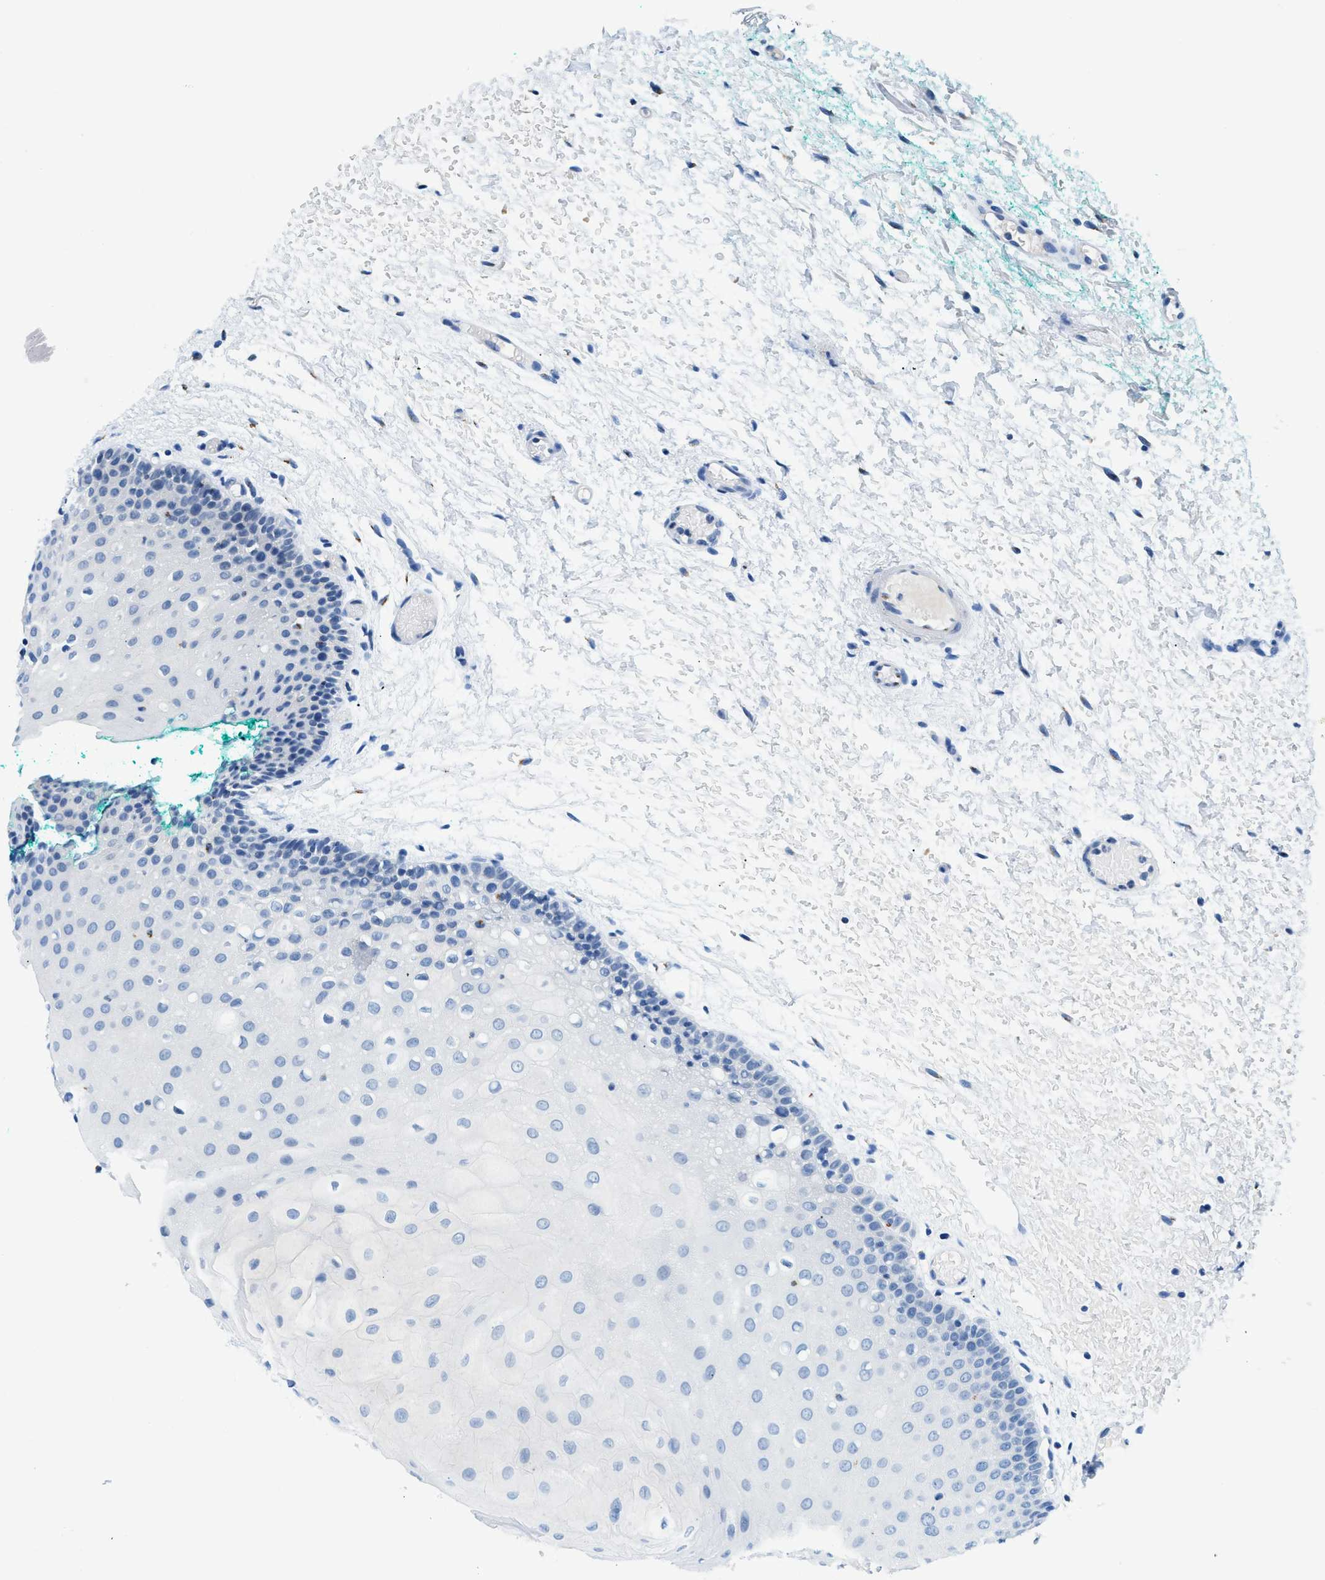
{"staining": {"intensity": "negative", "quantity": "none", "location": "none"}, "tissue": "oral mucosa", "cell_type": "Squamous epithelial cells", "image_type": "normal", "snomed": [{"axis": "morphology", "description": "Normal tissue, NOS"}, {"axis": "morphology", "description": "Squamous cell carcinoma, NOS"}, {"axis": "topography", "description": "Oral tissue"}, {"axis": "topography", "description": "Salivary gland"}, {"axis": "topography", "description": "Head-Neck"}], "caption": "A micrograph of human oral mucosa is negative for staining in squamous epithelial cells. (DAB (3,3'-diaminobenzidine) immunohistochemistry with hematoxylin counter stain).", "gene": "FUT8", "patient": {"sex": "female", "age": 62}}